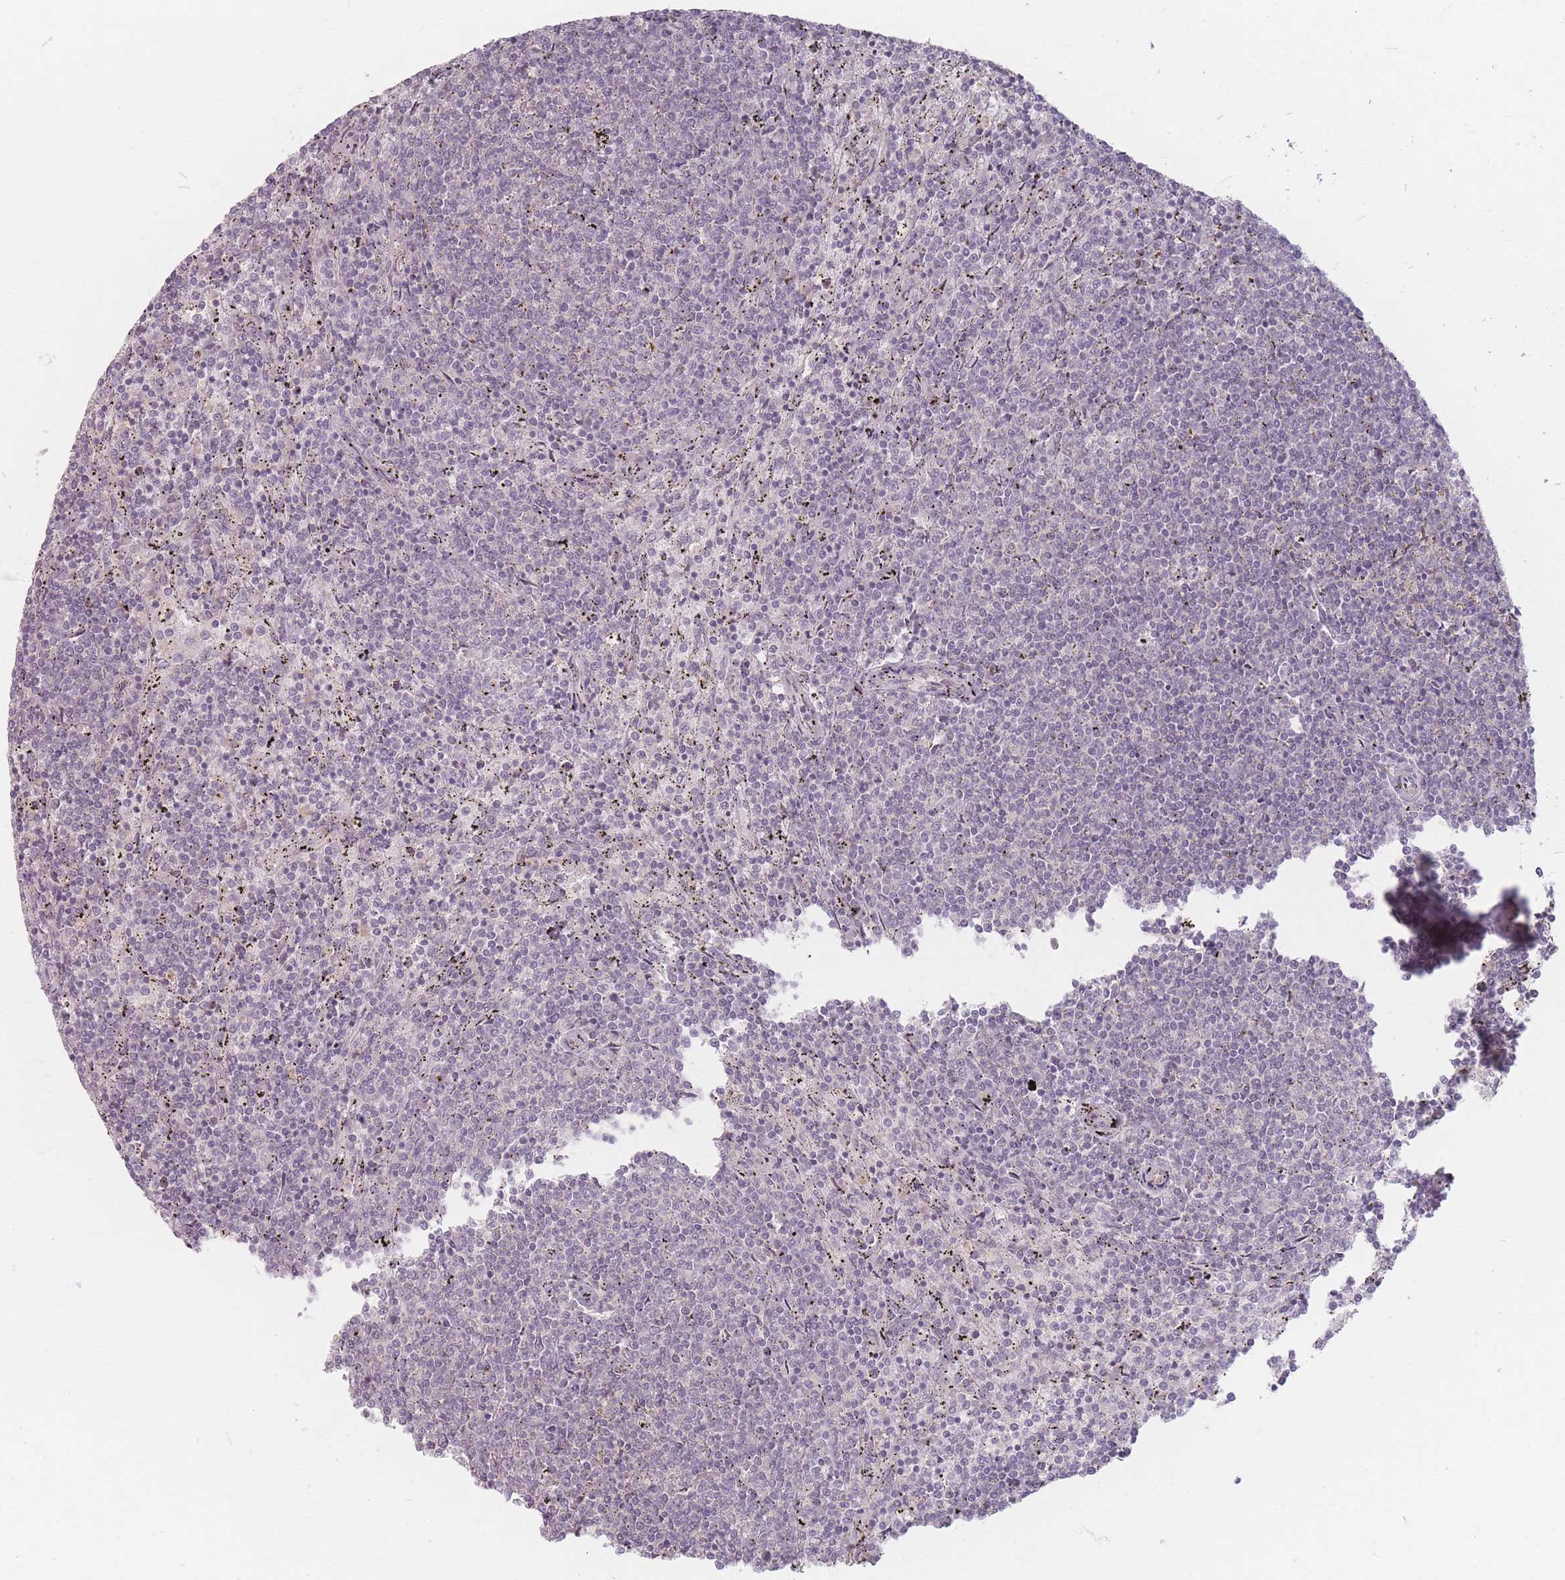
{"staining": {"intensity": "negative", "quantity": "none", "location": "none"}, "tissue": "lymphoma", "cell_type": "Tumor cells", "image_type": "cancer", "snomed": [{"axis": "morphology", "description": "Malignant lymphoma, non-Hodgkin's type, Low grade"}, {"axis": "topography", "description": "Spleen"}], "caption": "Immunohistochemistry (IHC) histopathology image of human low-grade malignant lymphoma, non-Hodgkin's type stained for a protein (brown), which exhibits no positivity in tumor cells.", "gene": "GABRA6", "patient": {"sex": "female", "age": 50}}